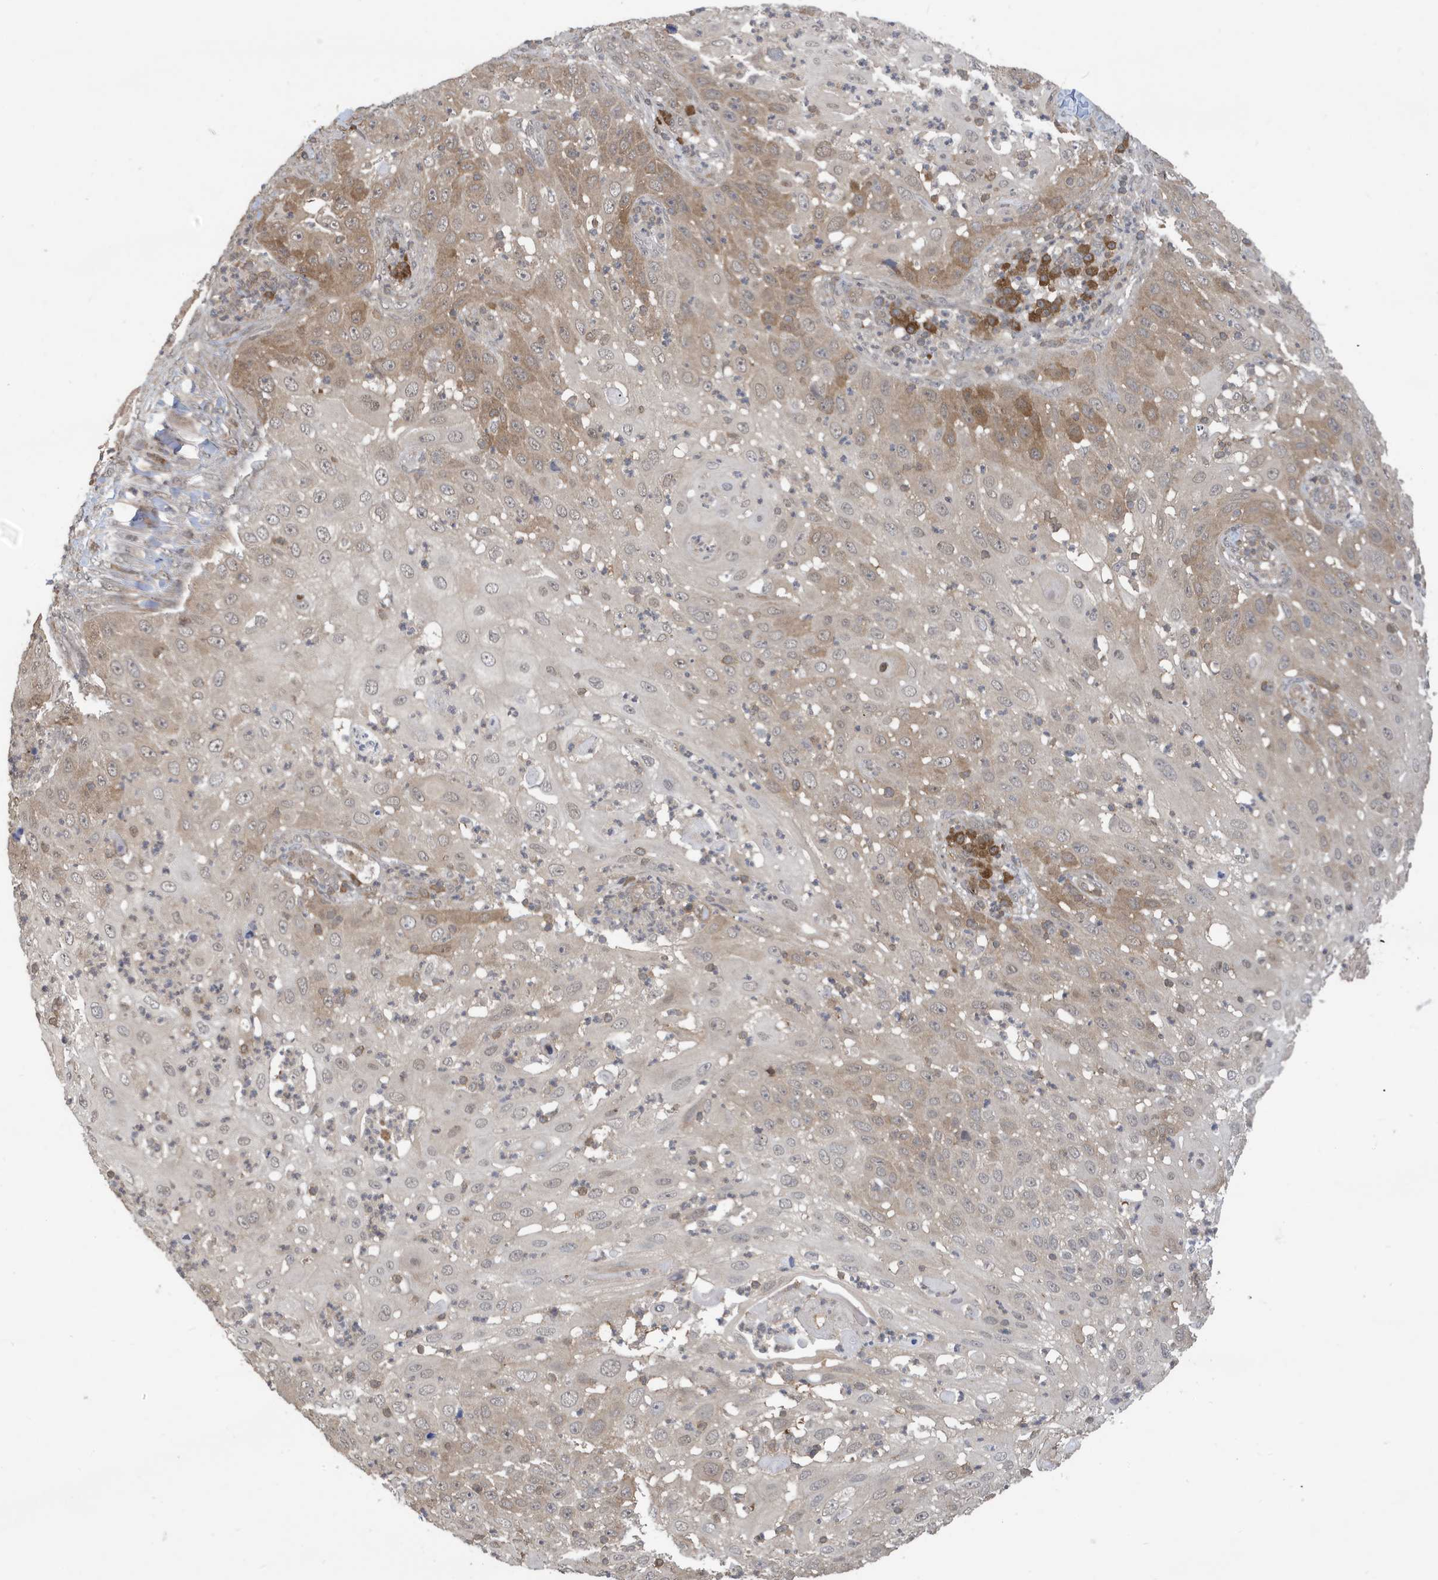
{"staining": {"intensity": "weak", "quantity": "25%-75%", "location": "cytoplasmic/membranous"}, "tissue": "skin cancer", "cell_type": "Tumor cells", "image_type": "cancer", "snomed": [{"axis": "morphology", "description": "Squamous cell carcinoma, NOS"}, {"axis": "topography", "description": "Skin"}], "caption": "Immunohistochemistry histopathology image of skin cancer stained for a protein (brown), which reveals low levels of weak cytoplasmic/membranous positivity in about 25%-75% of tumor cells.", "gene": "UBQLN1", "patient": {"sex": "female", "age": 44}}